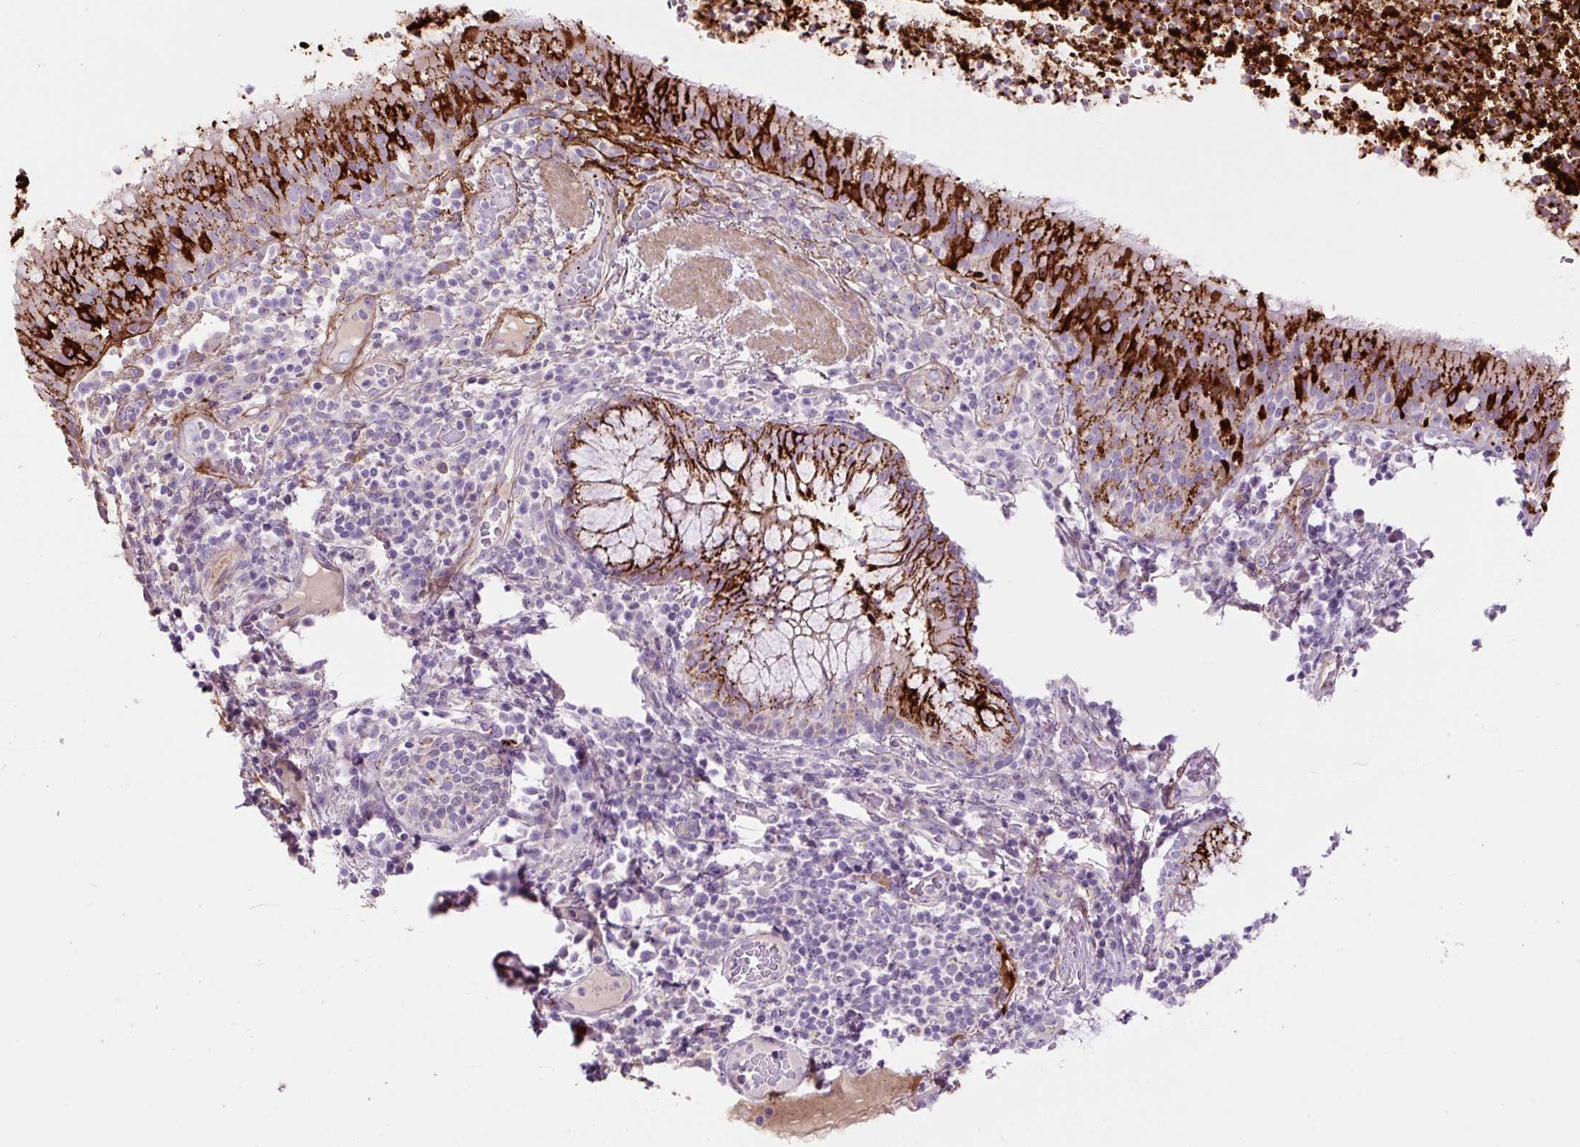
{"staining": {"intensity": "strong", "quantity": "25%-75%", "location": "cytoplasmic/membranous"}, "tissue": "bronchus", "cell_type": "Respiratory epithelial cells", "image_type": "normal", "snomed": [{"axis": "morphology", "description": "Normal tissue, NOS"}, {"axis": "topography", "description": "Cartilage tissue"}, {"axis": "topography", "description": "Bronchus"}], "caption": "A brown stain labels strong cytoplasmic/membranous staining of a protein in respiratory epithelial cells of unremarkable bronchus.", "gene": "OGDHL", "patient": {"sex": "male", "age": 56}}